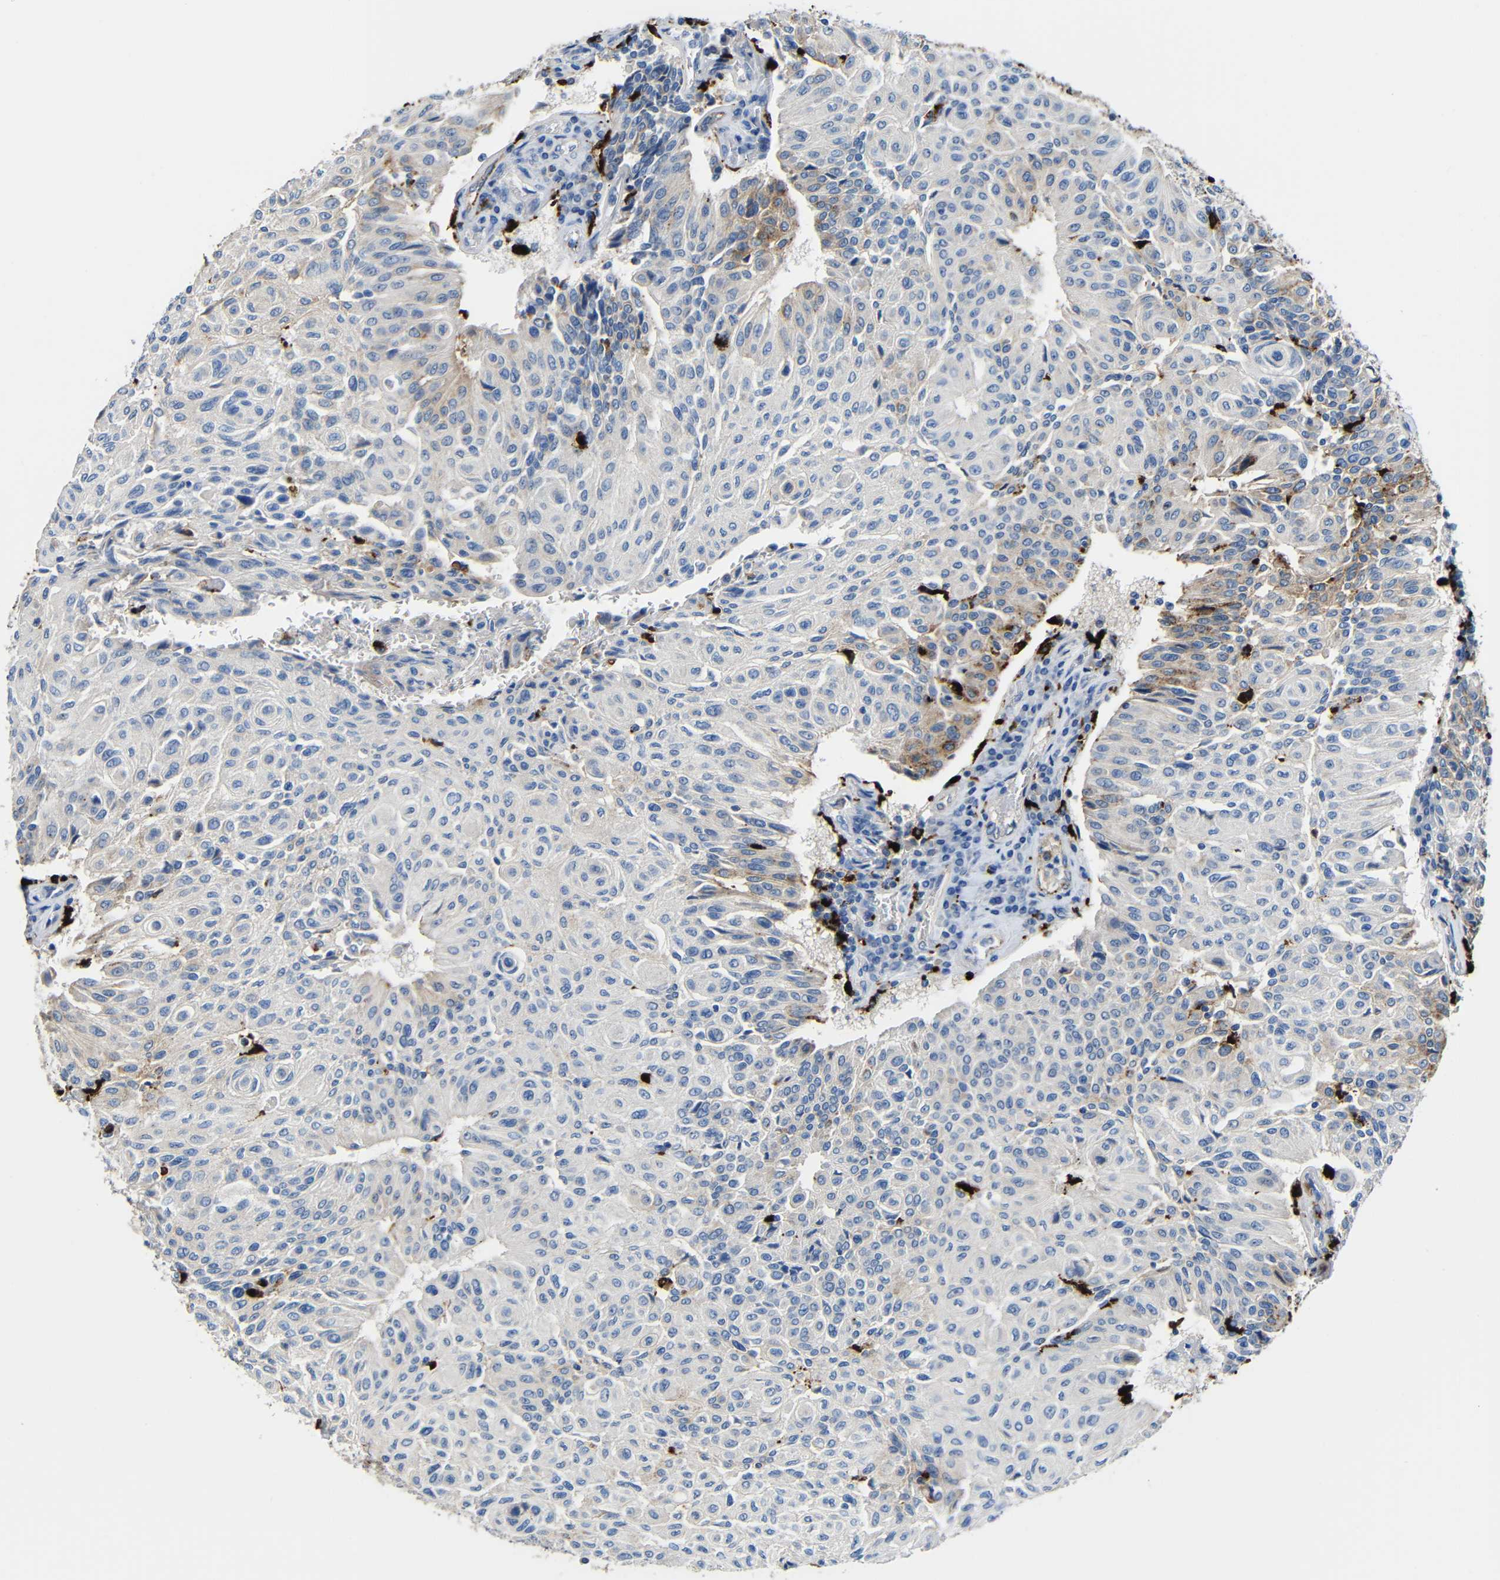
{"staining": {"intensity": "moderate", "quantity": "<25%", "location": "cytoplasmic/membranous"}, "tissue": "urothelial cancer", "cell_type": "Tumor cells", "image_type": "cancer", "snomed": [{"axis": "morphology", "description": "Urothelial carcinoma, High grade"}, {"axis": "topography", "description": "Urinary bladder"}], "caption": "Immunohistochemical staining of human high-grade urothelial carcinoma exhibits moderate cytoplasmic/membranous protein positivity in approximately <25% of tumor cells.", "gene": "HLA-DMA", "patient": {"sex": "male", "age": 66}}